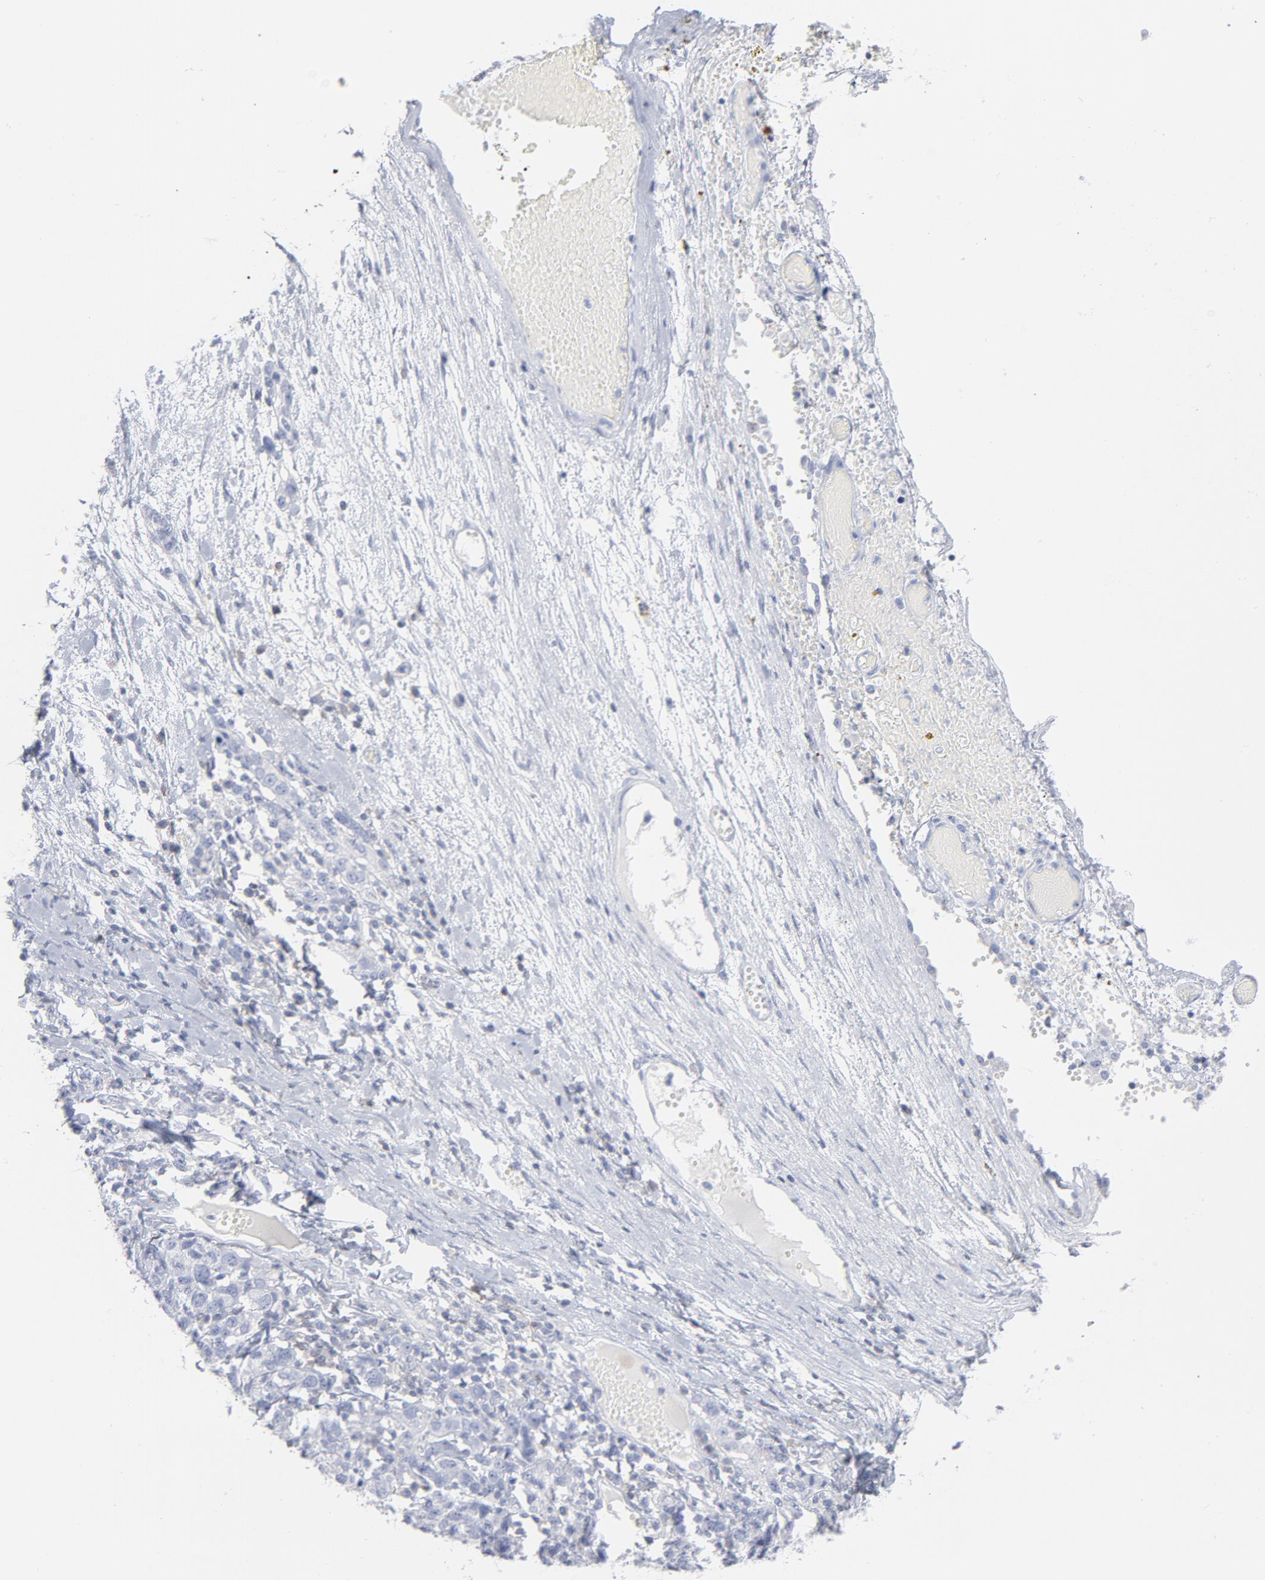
{"staining": {"intensity": "negative", "quantity": "none", "location": "none"}, "tissue": "ovarian cancer", "cell_type": "Tumor cells", "image_type": "cancer", "snomed": [{"axis": "morphology", "description": "Cystadenocarcinoma, serous, NOS"}, {"axis": "topography", "description": "Ovary"}], "caption": "High power microscopy image of an immunohistochemistry histopathology image of ovarian cancer, revealing no significant staining in tumor cells.", "gene": "P2RY8", "patient": {"sex": "female", "age": 71}}